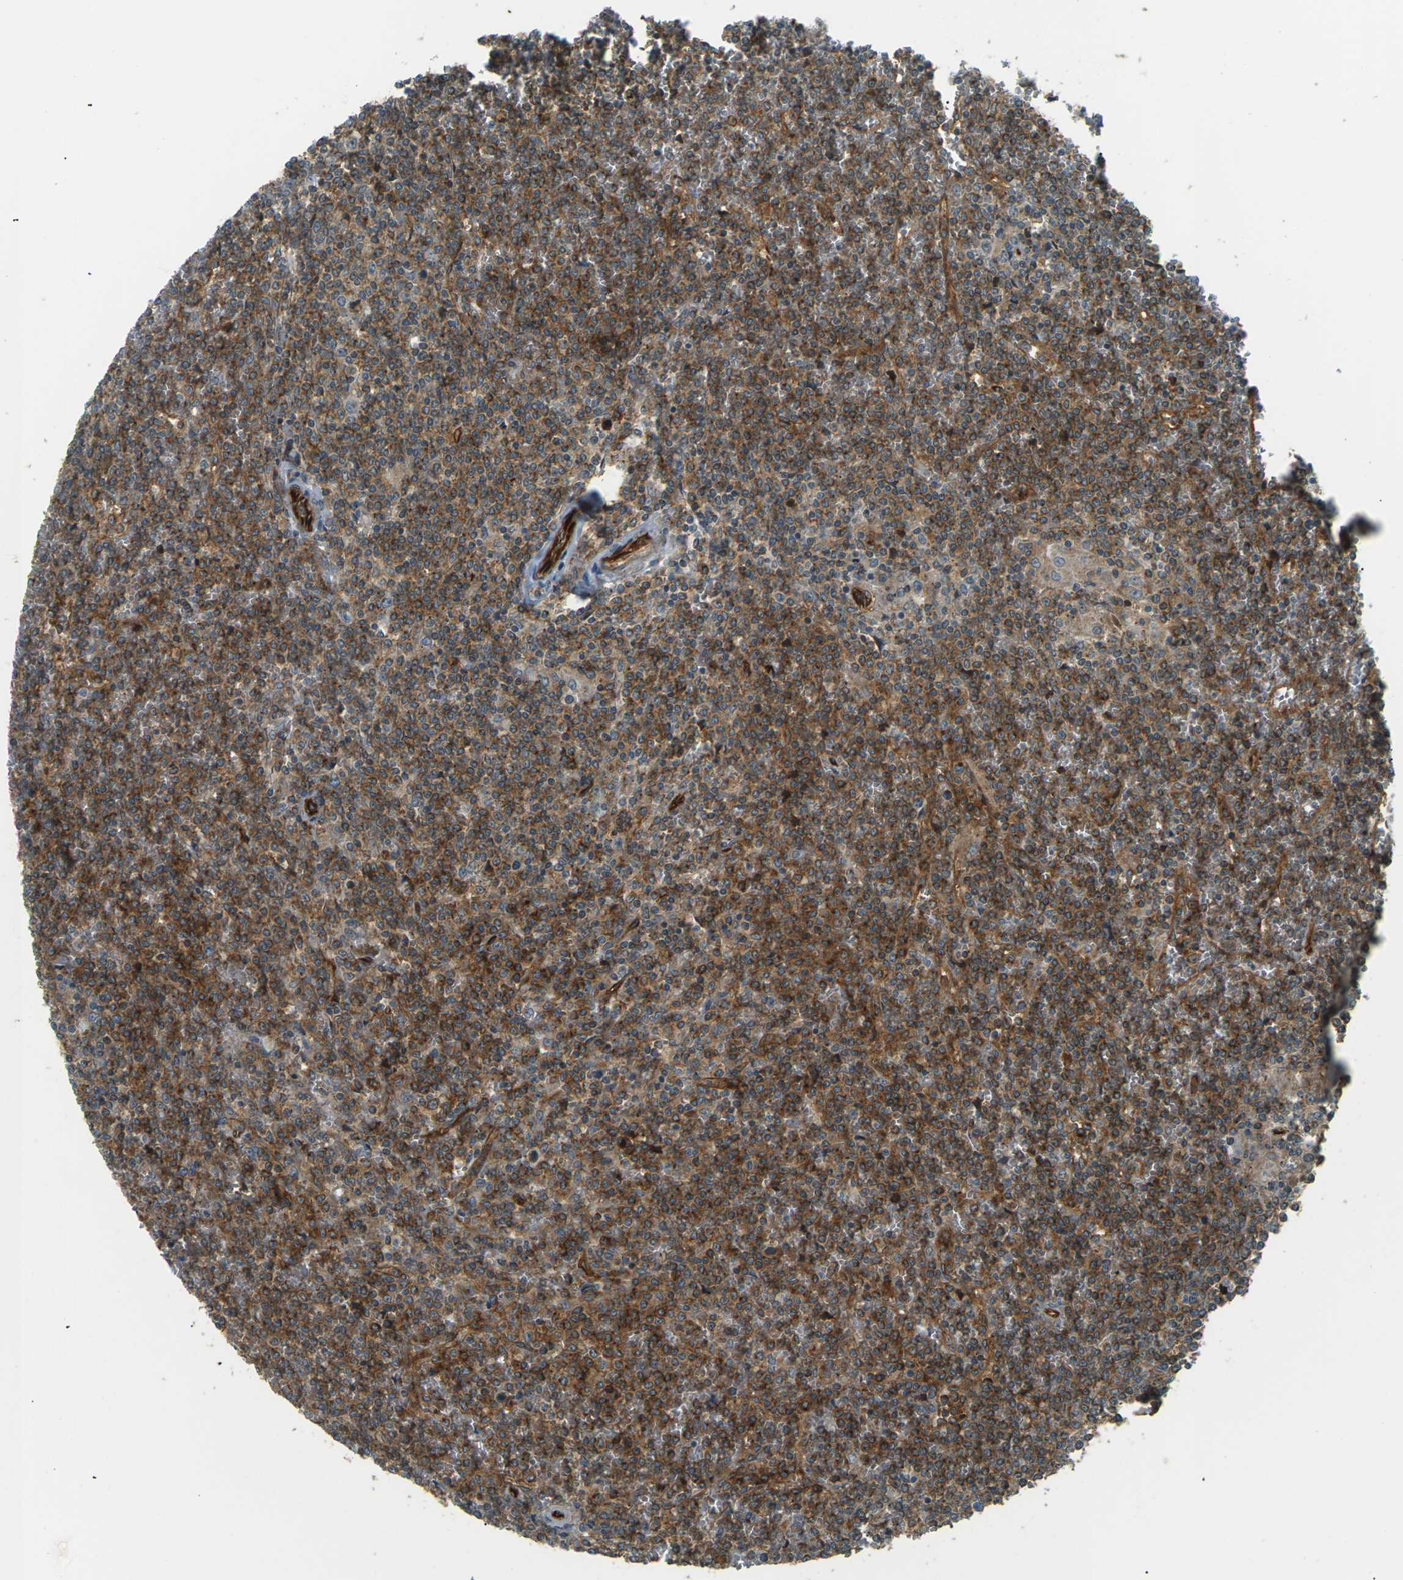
{"staining": {"intensity": "moderate", "quantity": ">75%", "location": "cytoplasmic/membranous"}, "tissue": "lymphoma", "cell_type": "Tumor cells", "image_type": "cancer", "snomed": [{"axis": "morphology", "description": "Malignant lymphoma, non-Hodgkin's type, Low grade"}, {"axis": "topography", "description": "Spleen"}], "caption": "IHC photomicrograph of neoplastic tissue: human lymphoma stained using IHC exhibits medium levels of moderate protein expression localized specifically in the cytoplasmic/membranous of tumor cells, appearing as a cytoplasmic/membranous brown color.", "gene": "S1PR1", "patient": {"sex": "female", "age": 19}}